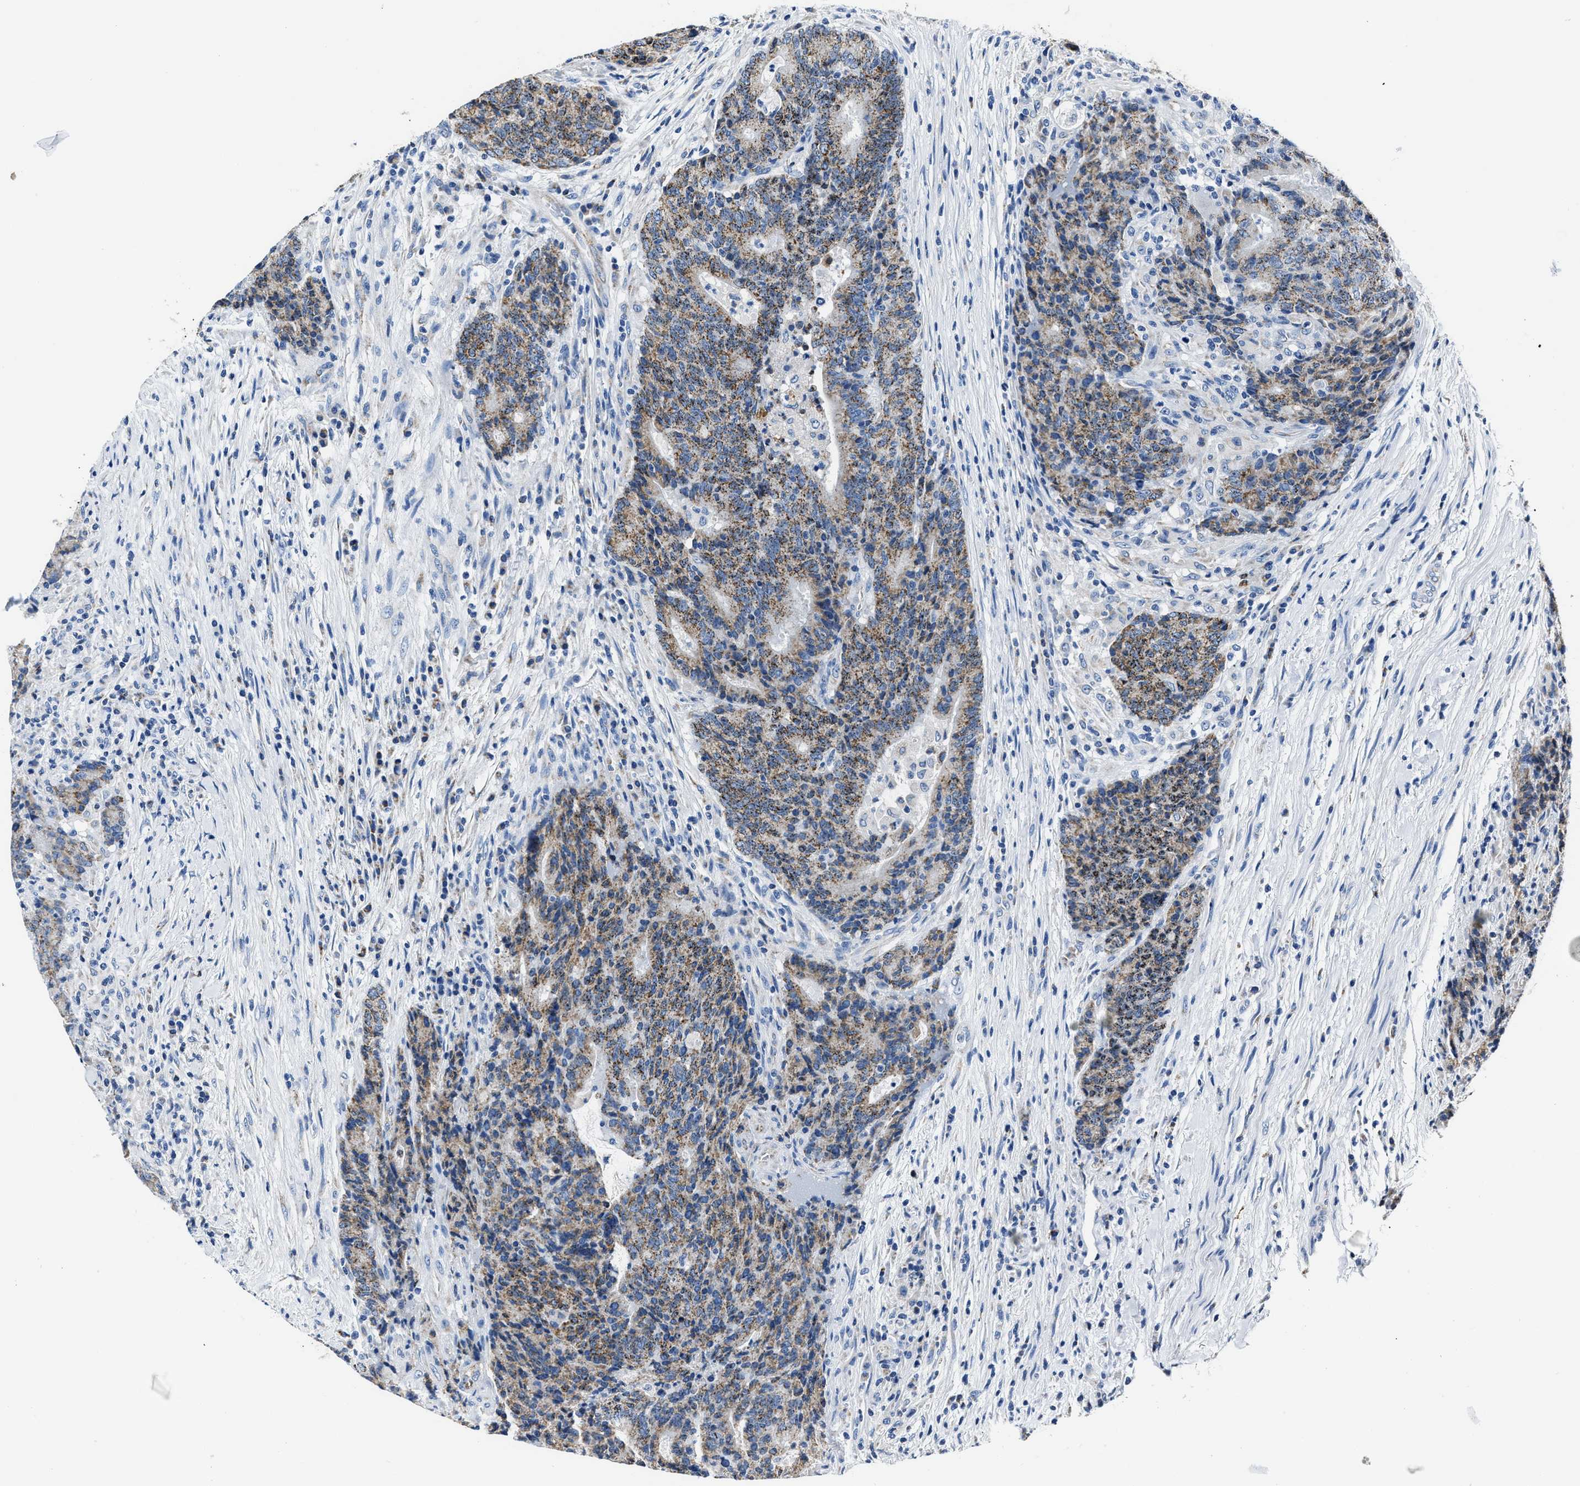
{"staining": {"intensity": "moderate", "quantity": ">75%", "location": "cytoplasmic/membranous"}, "tissue": "colorectal cancer", "cell_type": "Tumor cells", "image_type": "cancer", "snomed": [{"axis": "morphology", "description": "Normal tissue, NOS"}, {"axis": "morphology", "description": "Adenocarcinoma, NOS"}, {"axis": "topography", "description": "Colon"}], "caption": "A medium amount of moderate cytoplasmic/membranous positivity is appreciated in about >75% of tumor cells in colorectal adenocarcinoma tissue.", "gene": "AMACR", "patient": {"sex": "female", "age": 75}}